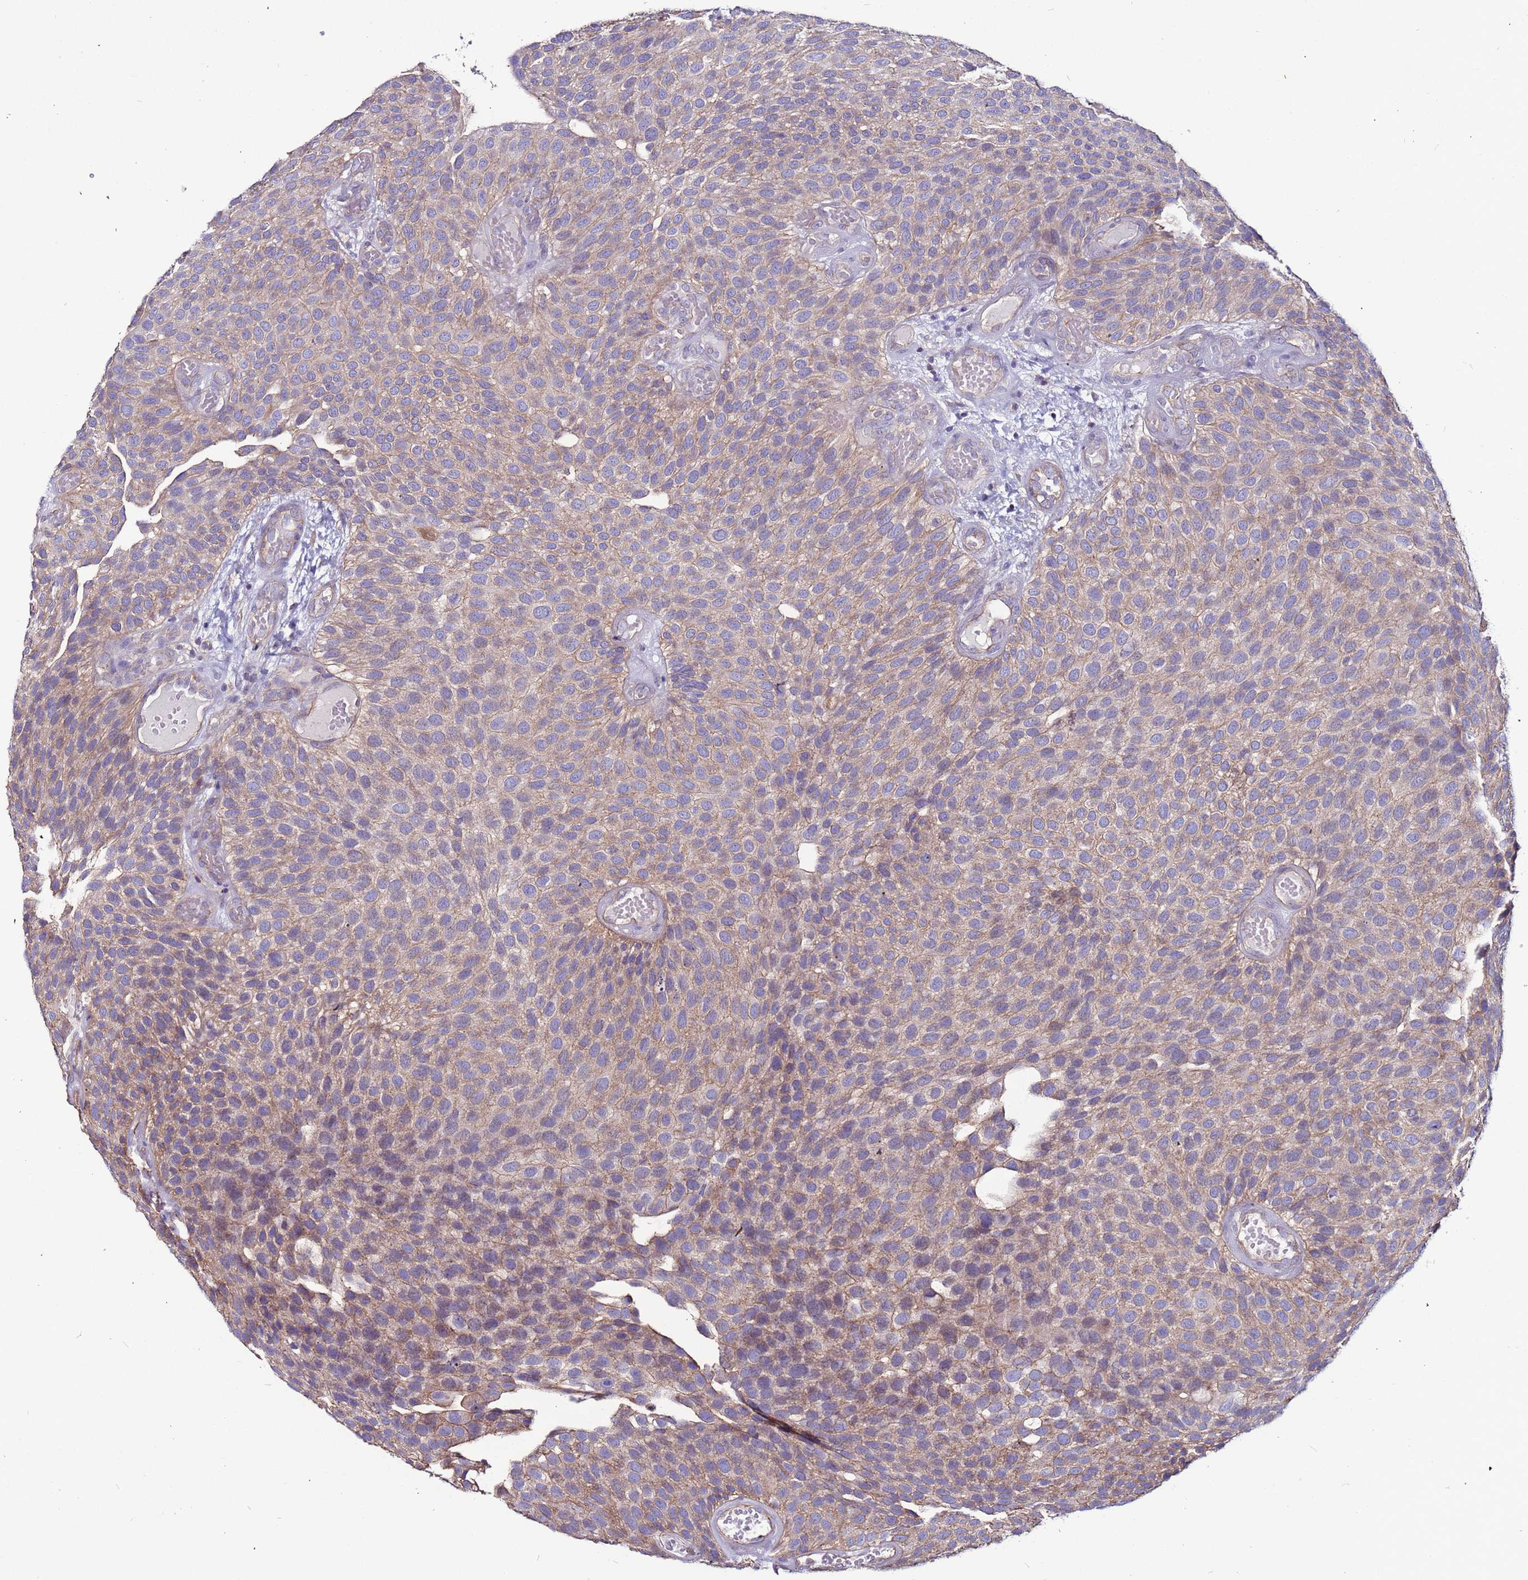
{"staining": {"intensity": "weak", "quantity": "25%-75%", "location": "cytoplasmic/membranous"}, "tissue": "urothelial cancer", "cell_type": "Tumor cells", "image_type": "cancer", "snomed": [{"axis": "morphology", "description": "Urothelial carcinoma, Low grade"}, {"axis": "topography", "description": "Urinary bladder"}], "caption": "This is an image of immunohistochemistry staining of urothelial carcinoma (low-grade), which shows weak staining in the cytoplasmic/membranous of tumor cells.", "gene": "NRN1L", "patient": {"sex": "male", "age": 89}}